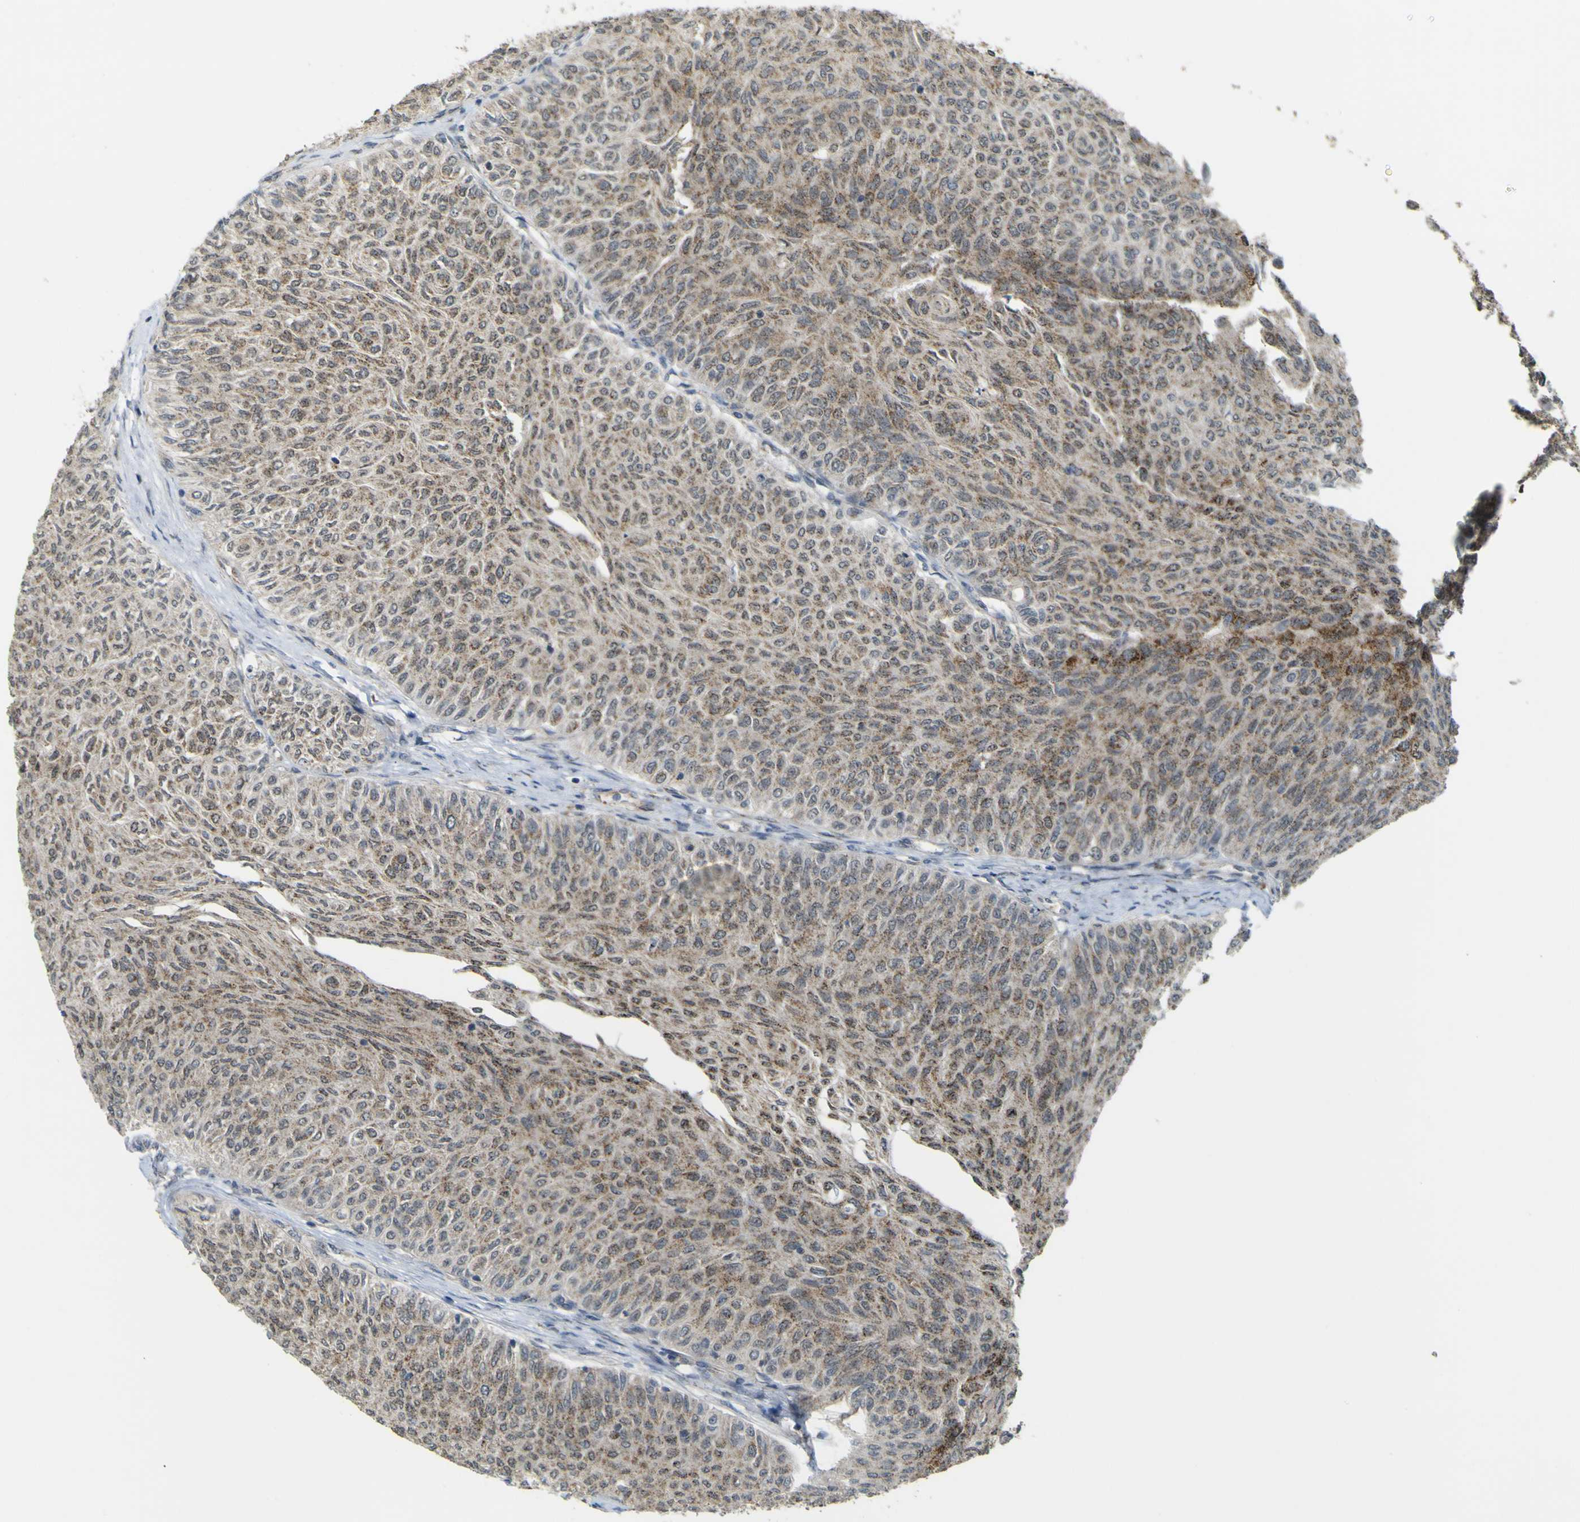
{"staining": {"intensity": "moderate", "quantity": ">75%", "location": "cytoplasmic/membranous"}, "tissue": "urothelial cancer", "cell_type": "Tumor cells", "image_type": "cancer", "snomed": [{"axis": "morphology", "description": "Urothelial carcinoma, Low grade"}, {"axis": "topography", "description": "Urinary bladder"}], "caption": "Tumor cells show medium levels of moderate cytoplasmic/membranous staining in approximately >75% of cells in human low-grade urothelial carcinoma.", "gene": "ACBD5", "patient": {"sex": "male", "age": 78}}